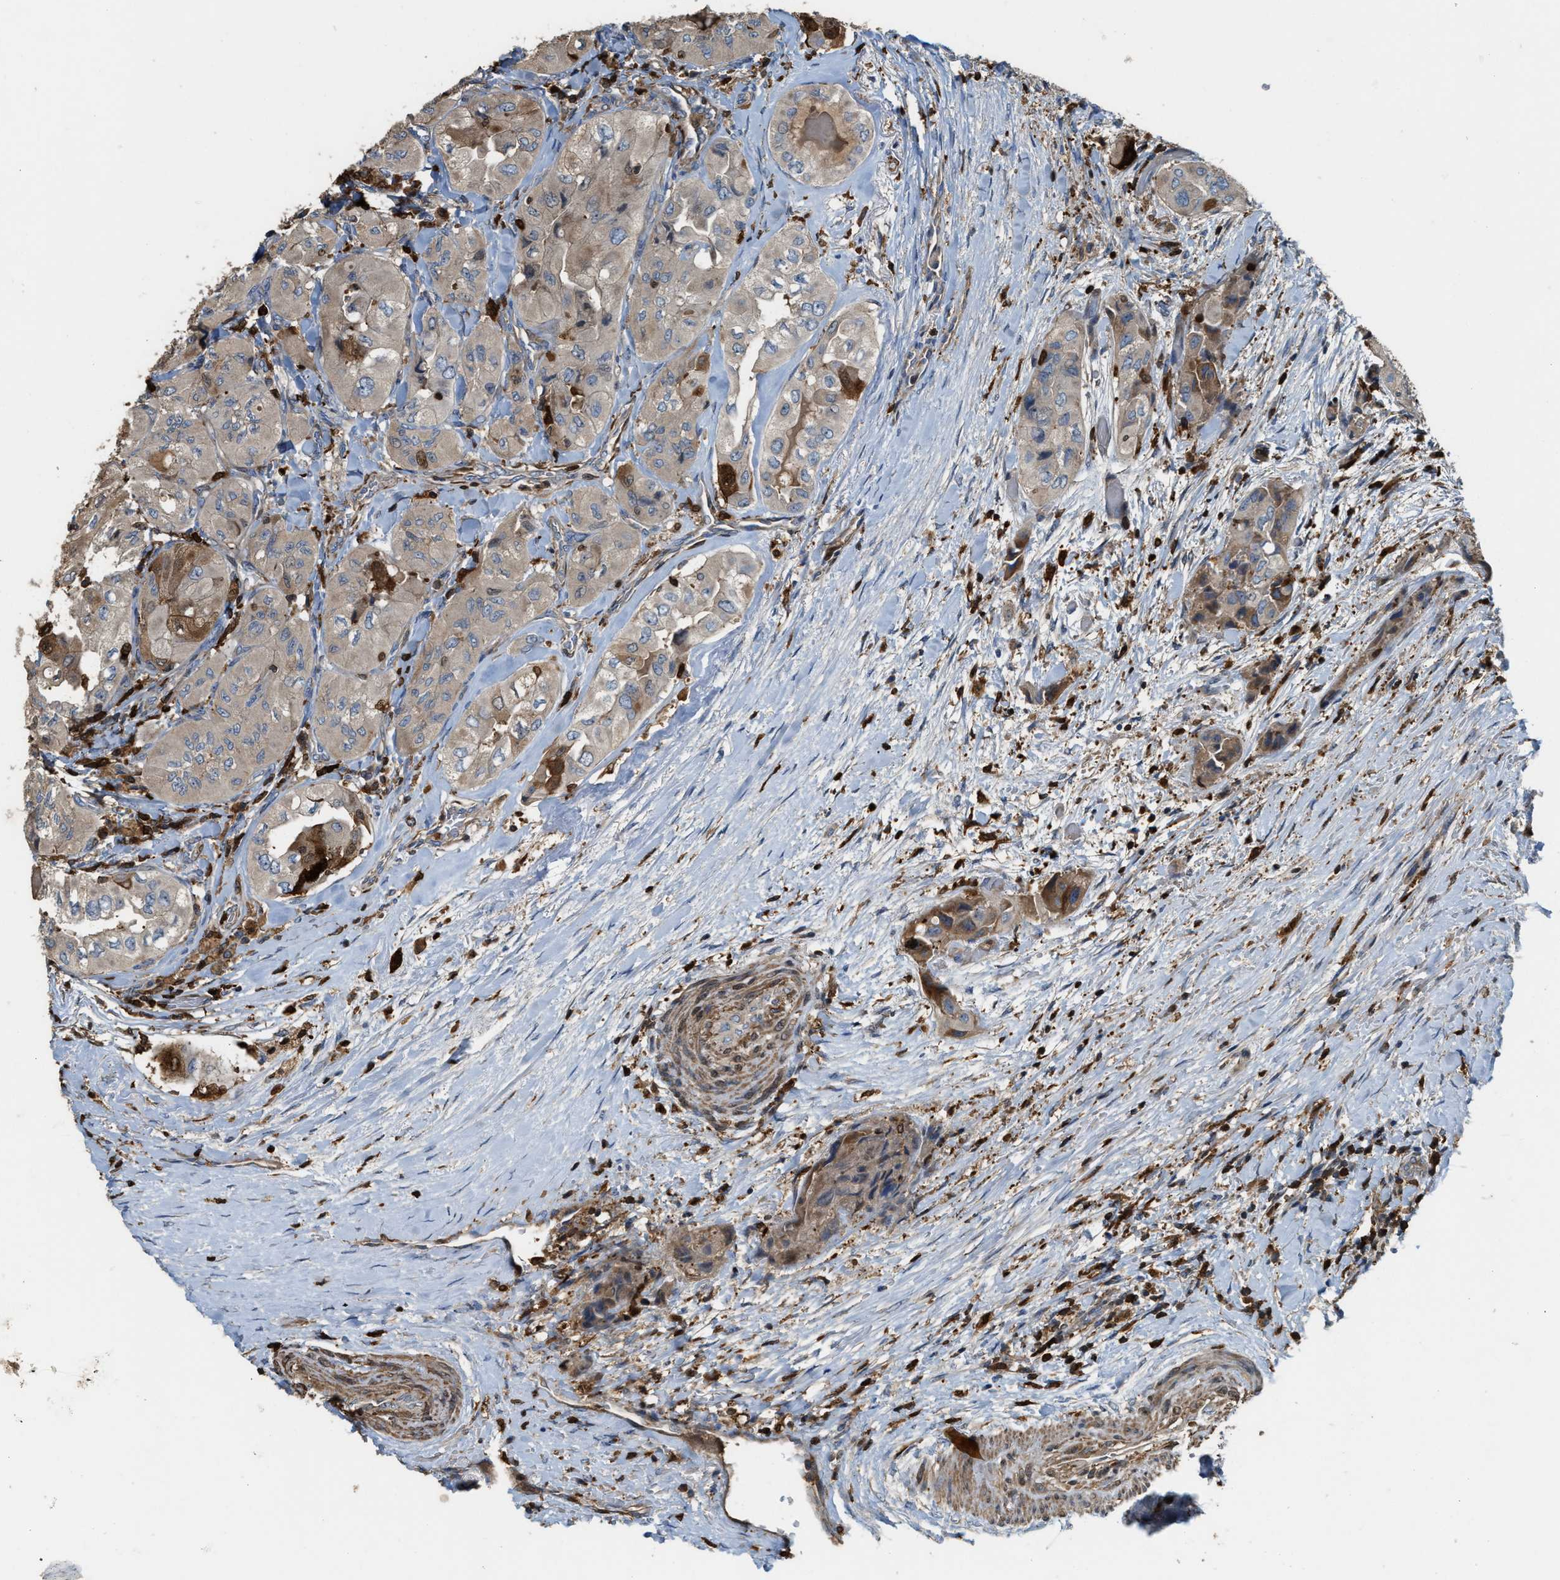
{"staining": {"intensity": "weak", "quantity": ">75%", "location": "cytoplasmic/membranous"}, "tissue": "thyroid cancer", "cell_type": "Tumor cells", "image_type": "cancer", "snomed": [{"axis": "morphology", "description": "Papillary adenocarcinoma, NOS"}, {"axis": "topography", "description": "Thyroid gland"}], "caption": "Protein staining shows weak cytoplasmic/membranous expression in about >75% of tumor cells in thyroid papillary adenocarcinoma. Using DAB (brown) and hematoxylin (blue) stains, captured at high magnification using brightfield microscopy.", "gene": "SERPINB5", "patient": {"sex": "female", "age": 59}}